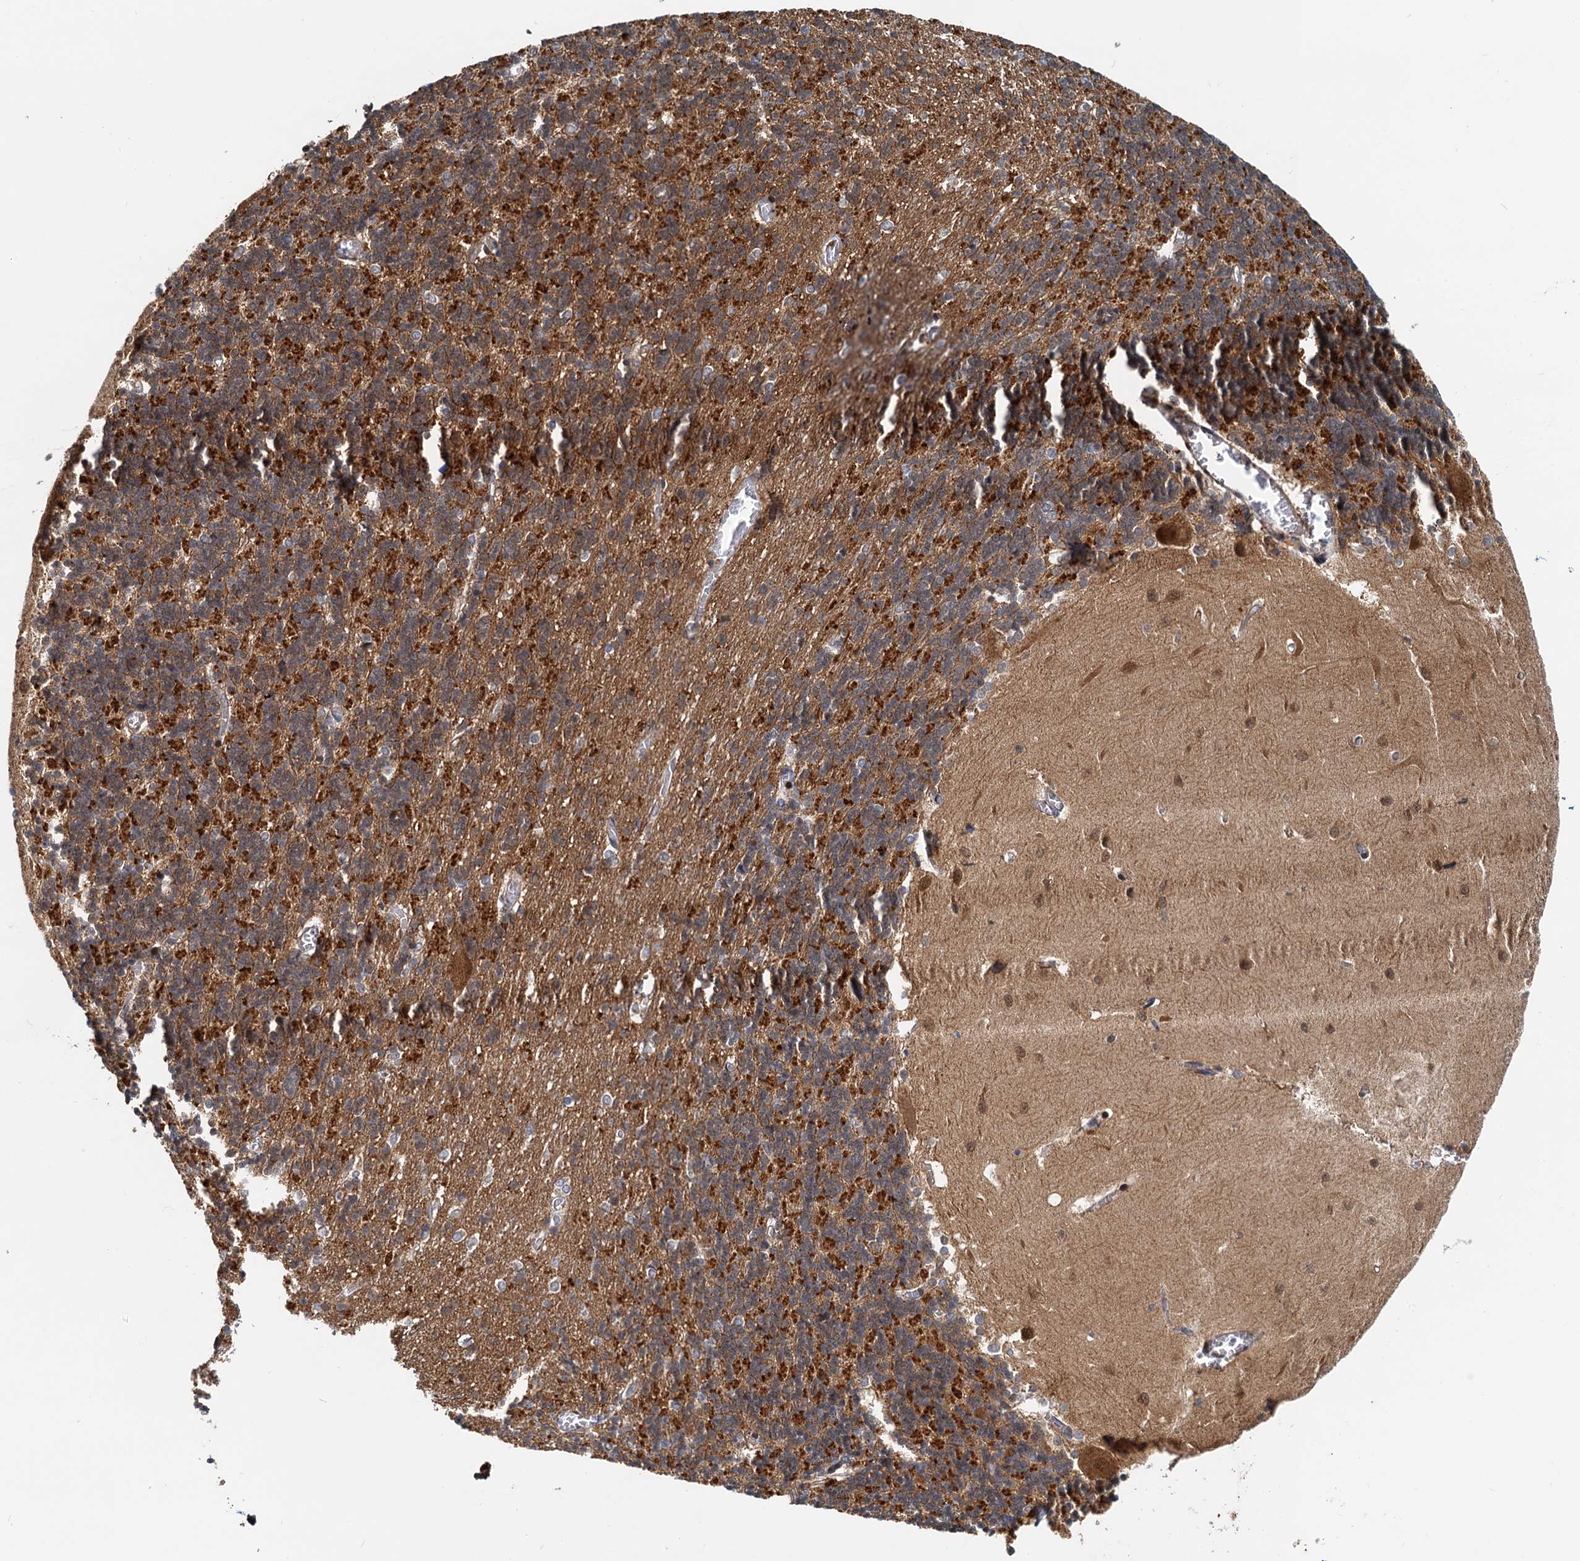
{"staining": {"intensity": "strong", "quantity": "<25%", "location": "cytoplasmic/membranous"}, "tissue": "cerebellum", "cell_type": "Cells in granular layer", "image_type": "normal", "snomed": [{"axis": "morphology", "description": "Normal tissue, NOS"}, {"axis": "topography", "description": "Cerebellum"}], "caption": "Immunohistochemistry staining of normal cerebellum, which reveals medium levels of strong cytoplasmic/membranous positivity in about <25% of cells in granular layer indicating strong cytoplasmic/membranous protein expression. The staining was performed using DAB (brown) for protein detection and nuclei were counterstained in hematoxylin (blue).", "gene": "TOLLIP", "patient": {"sex": "male", "age": 37}}